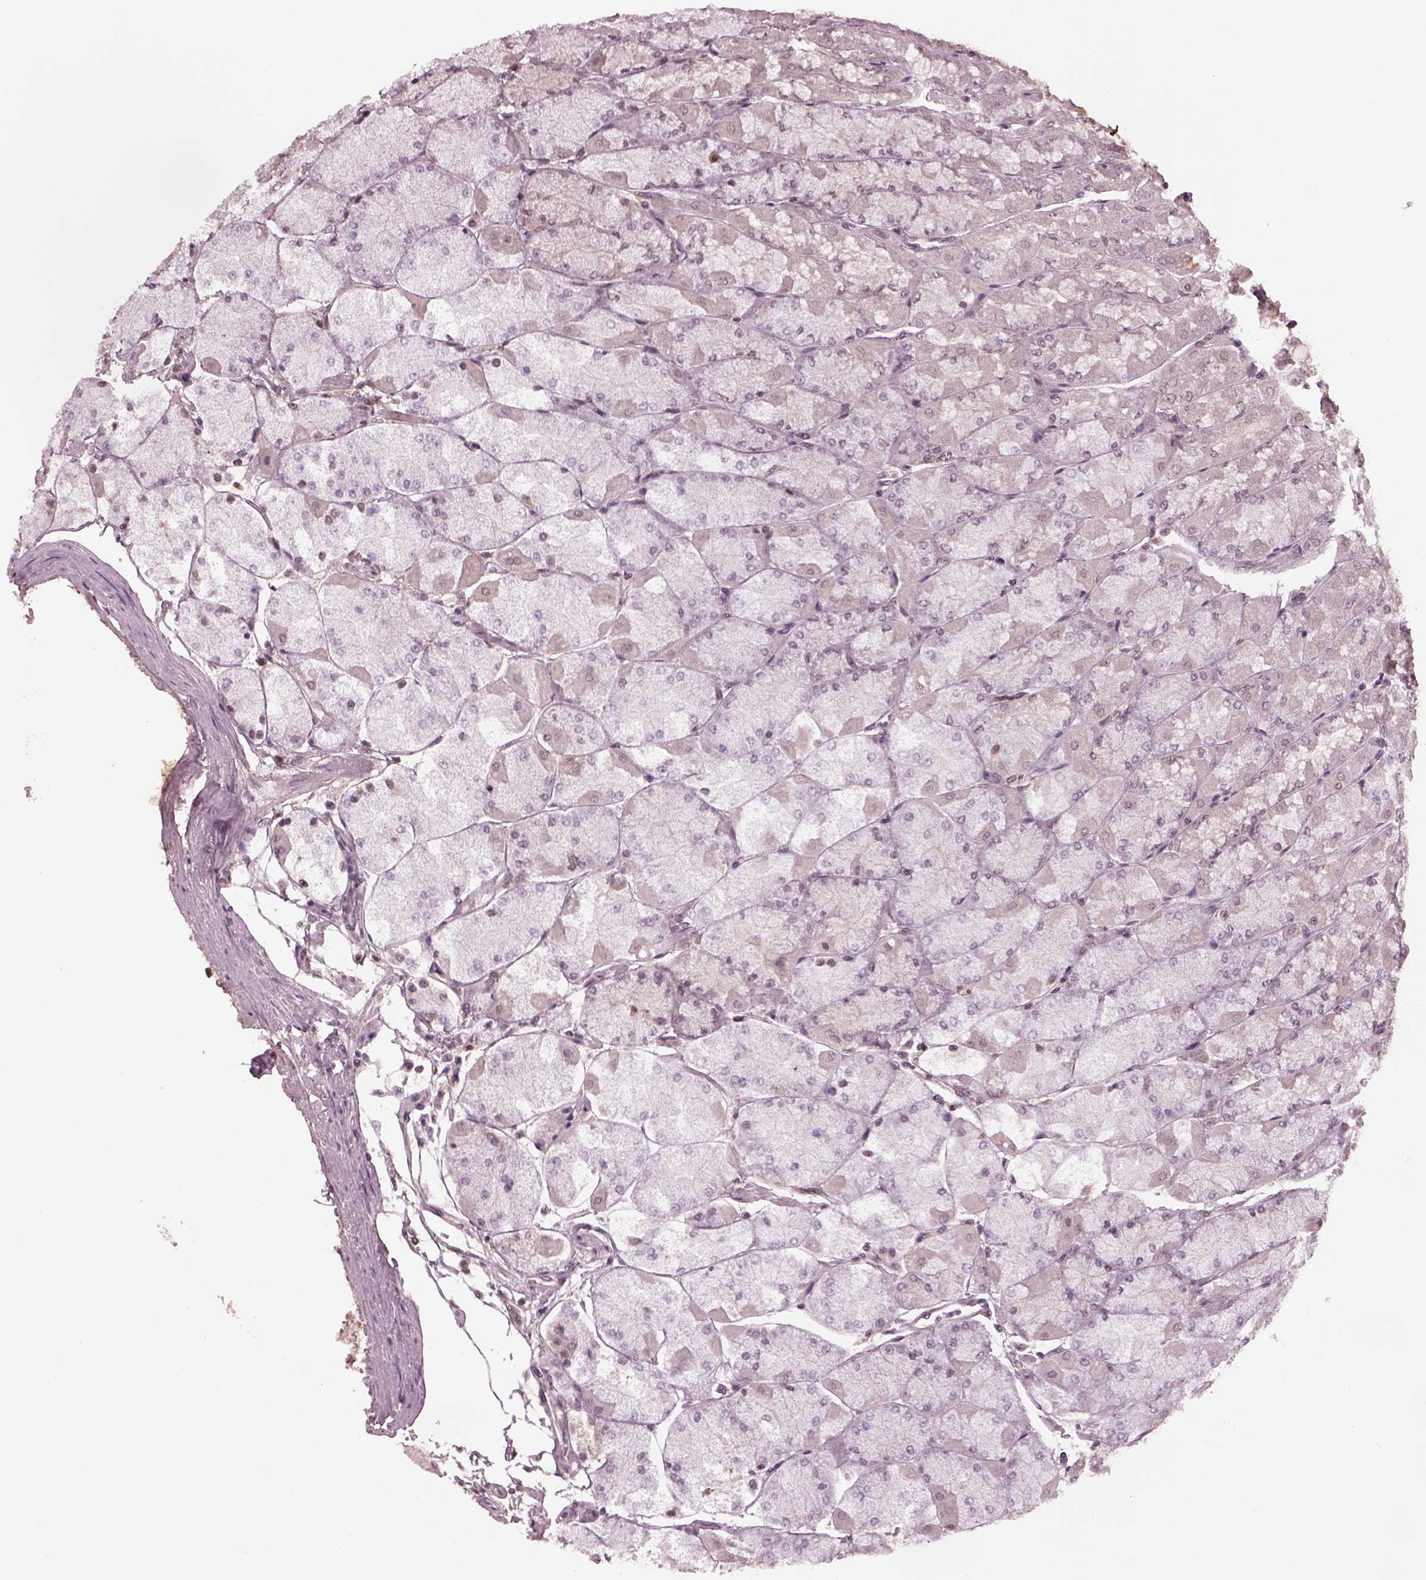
{"staining": {"intensity": "negative", "quantity": "none", "location": "none"}, "tissue": "stomach", "cell_type": "Glandular cells", "image_type": "normal", "snomed": [{"axis": "morphology", "description": "Normal tissue, NOS"}, {"axis": "topography", "description": "Stomach, upper"}], "caption": "This photomicrograph is of benign stomach stained with immunohistochemistry to label a protein in brown with the nuclei are counter-stained blue. There is no staining in glandular cells.", "gene": "SRI", "patient": {"sex": "male", "age": 60}}